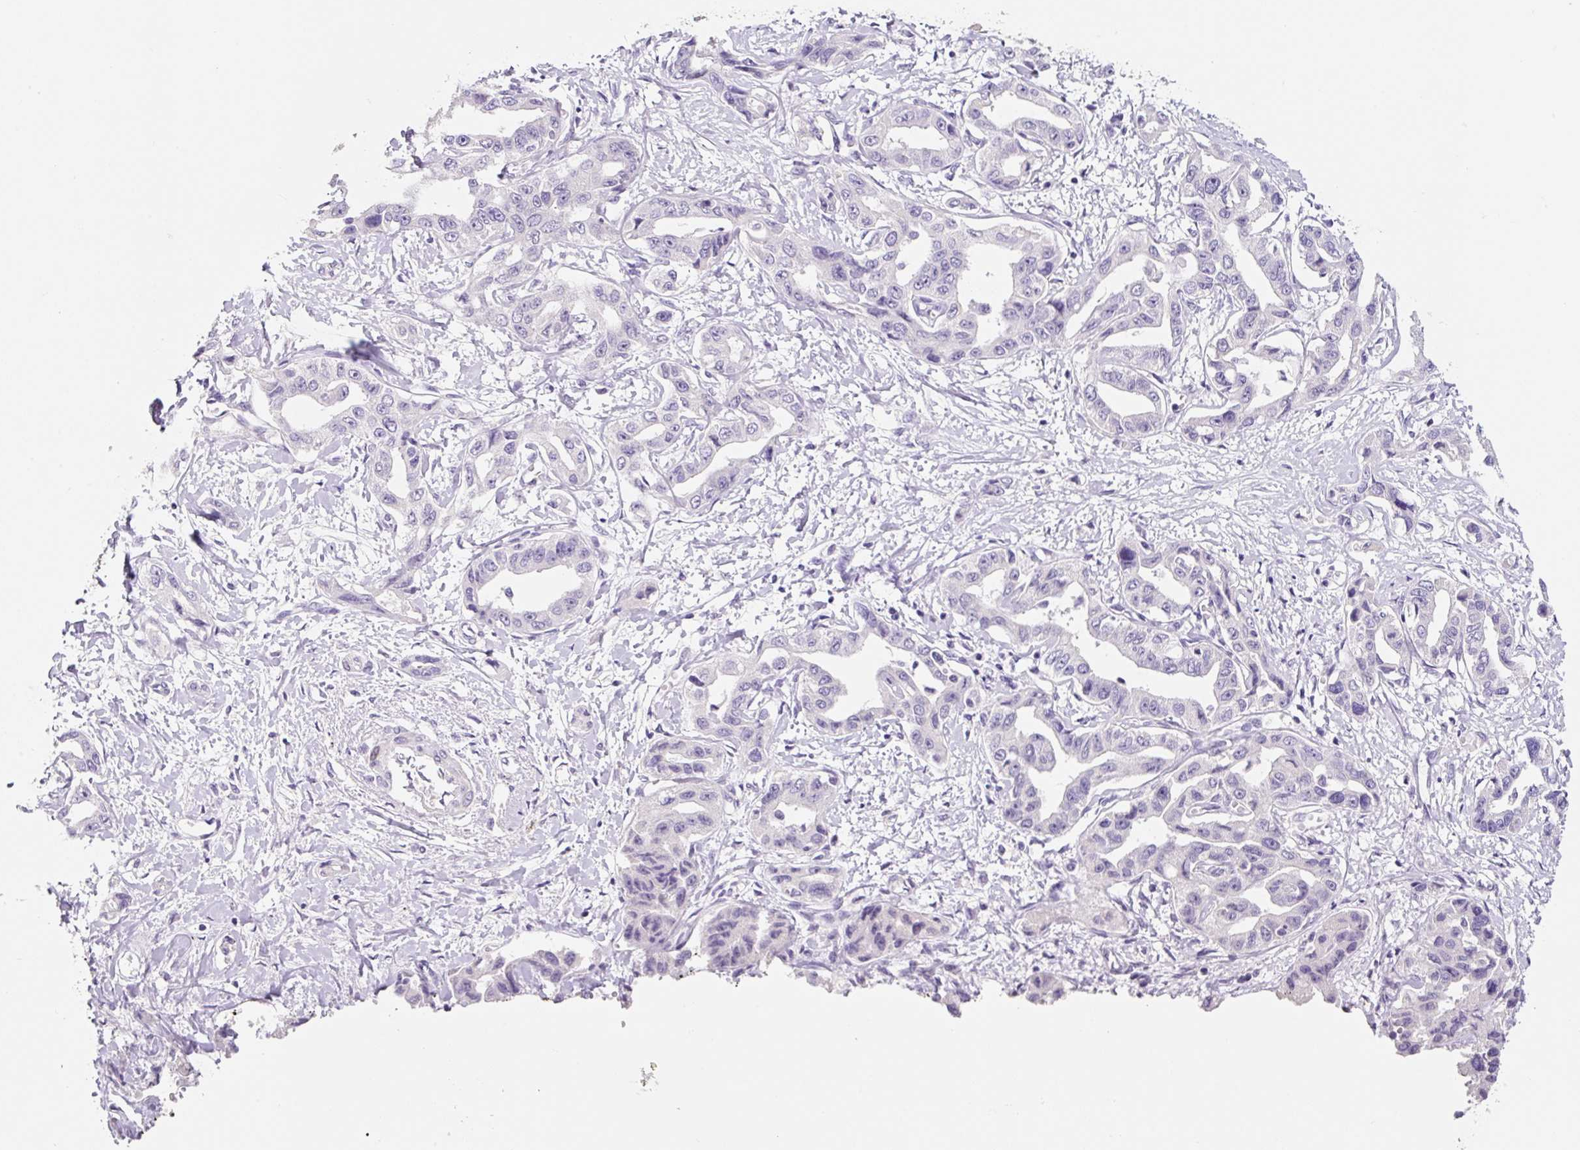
{"staining": {"intensity": "negative", "quantity": "none", "location": "none"}, "tissue": "liver cancer", "cell_type": "Tumor cells", "image_type": "cancer", "snomed": [{"axis": "morphology", "description": "Cholangiocarcinoma"}, {"axis": "topography", "description": "Liver"}], "caption": "Human cholangiocarcinoma (liver) stained for a protein using IHC displays no staining in tumor cells.", "gene": "SYP", "patient": {"sex": "male", "age": 59}}